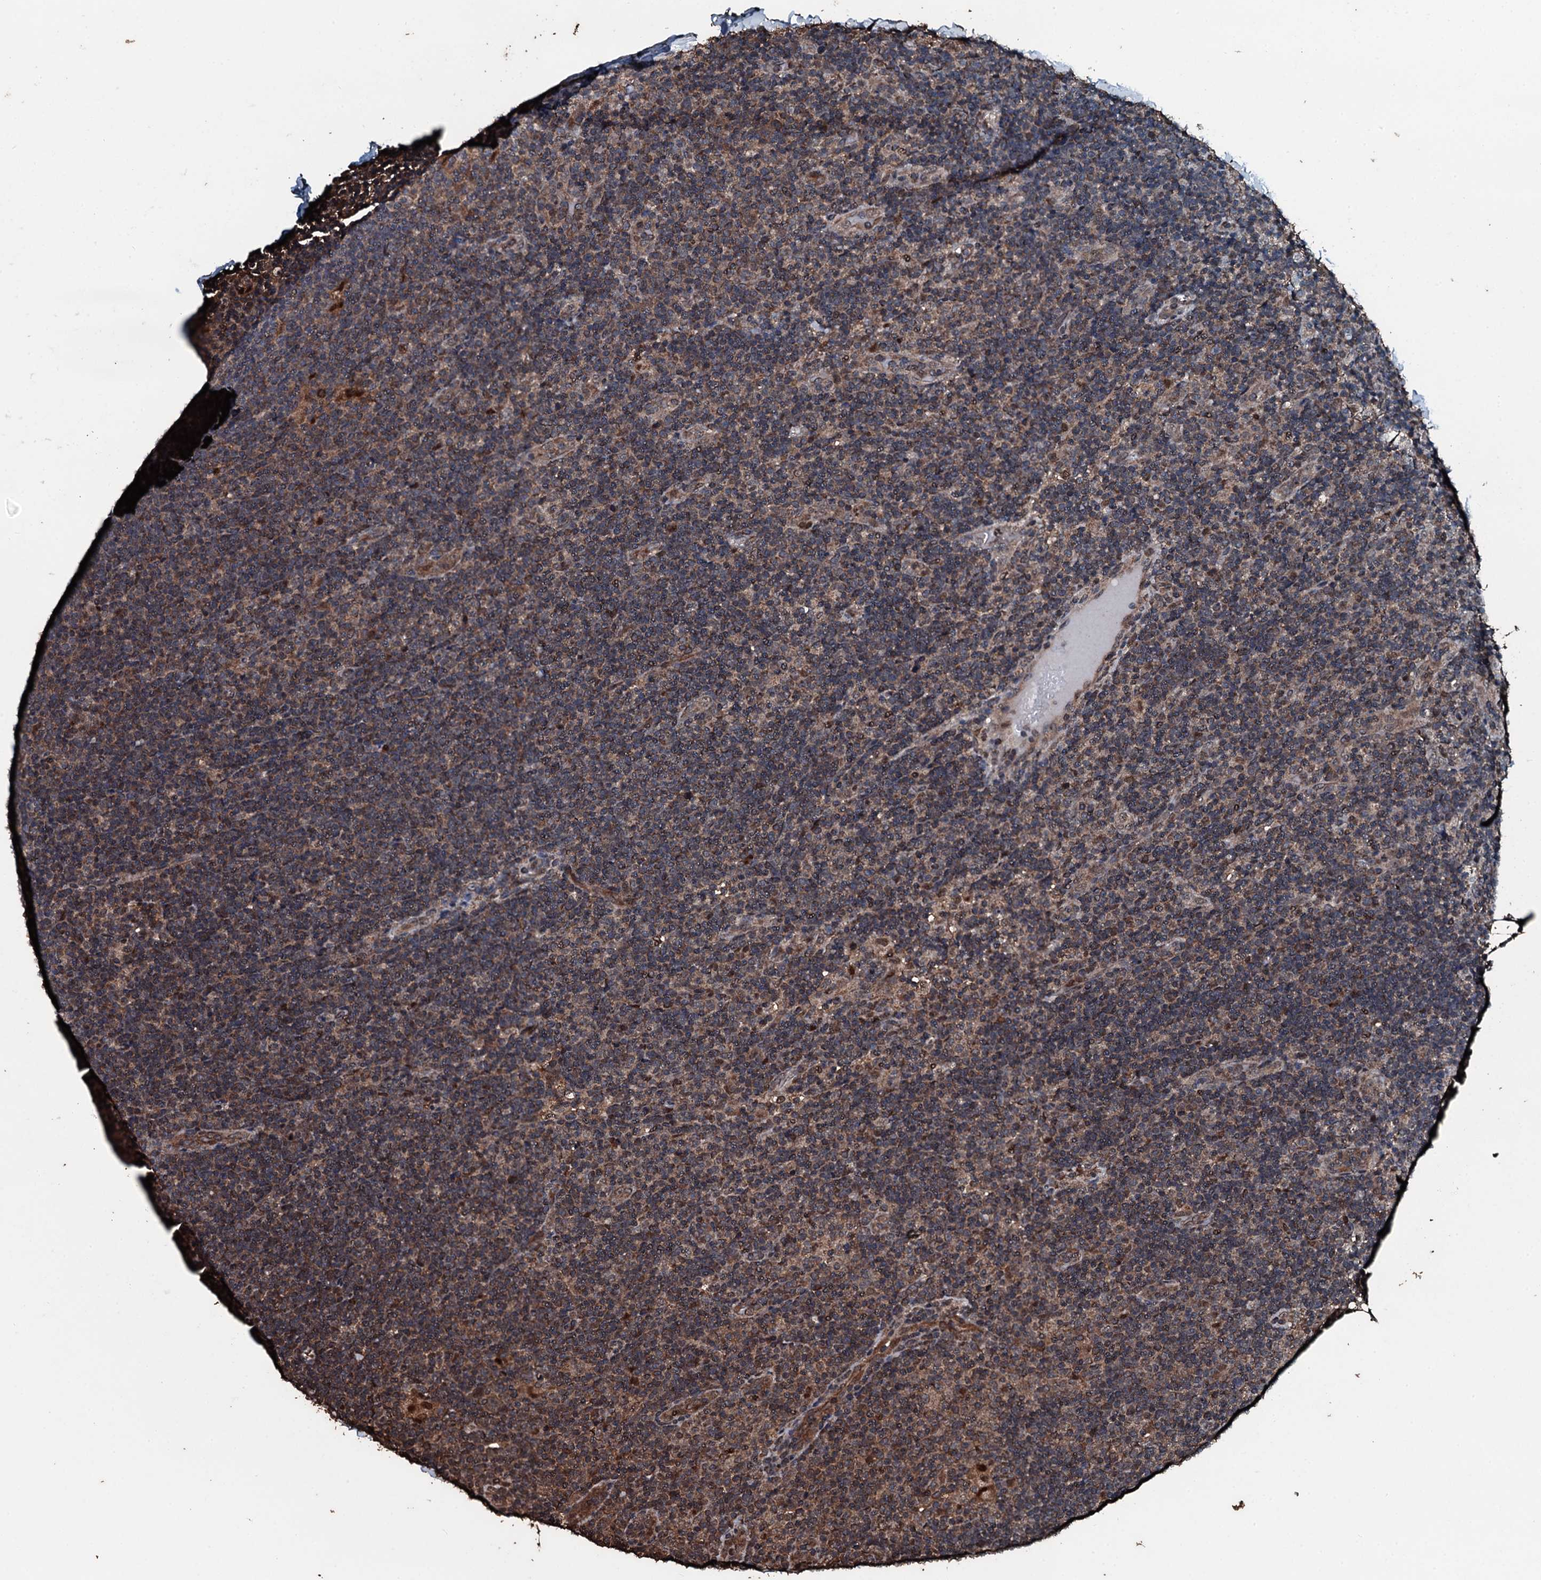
{"staining": {"intensity": "moderate", "quantity": "25%-75%", "location": "cytoplasmic/membranous"}, "tissue": "lymphoma", "cell_type": "Tumor cells", "image_type": "cancer", "snomed": [{"axis": "morphology", "description": "Hodgkin's disease, NOS"}, {"axis": "topography", "description": "Lymph node"}], "caption": "Human Hodgkin's disease stained with a brown dye reveals moderate cytoplasmic/membranous positive expression in approximately 25%-75% of tumor cells.", "gene": "FAAP24", "patient": {"sex": "female", "age": 57}}